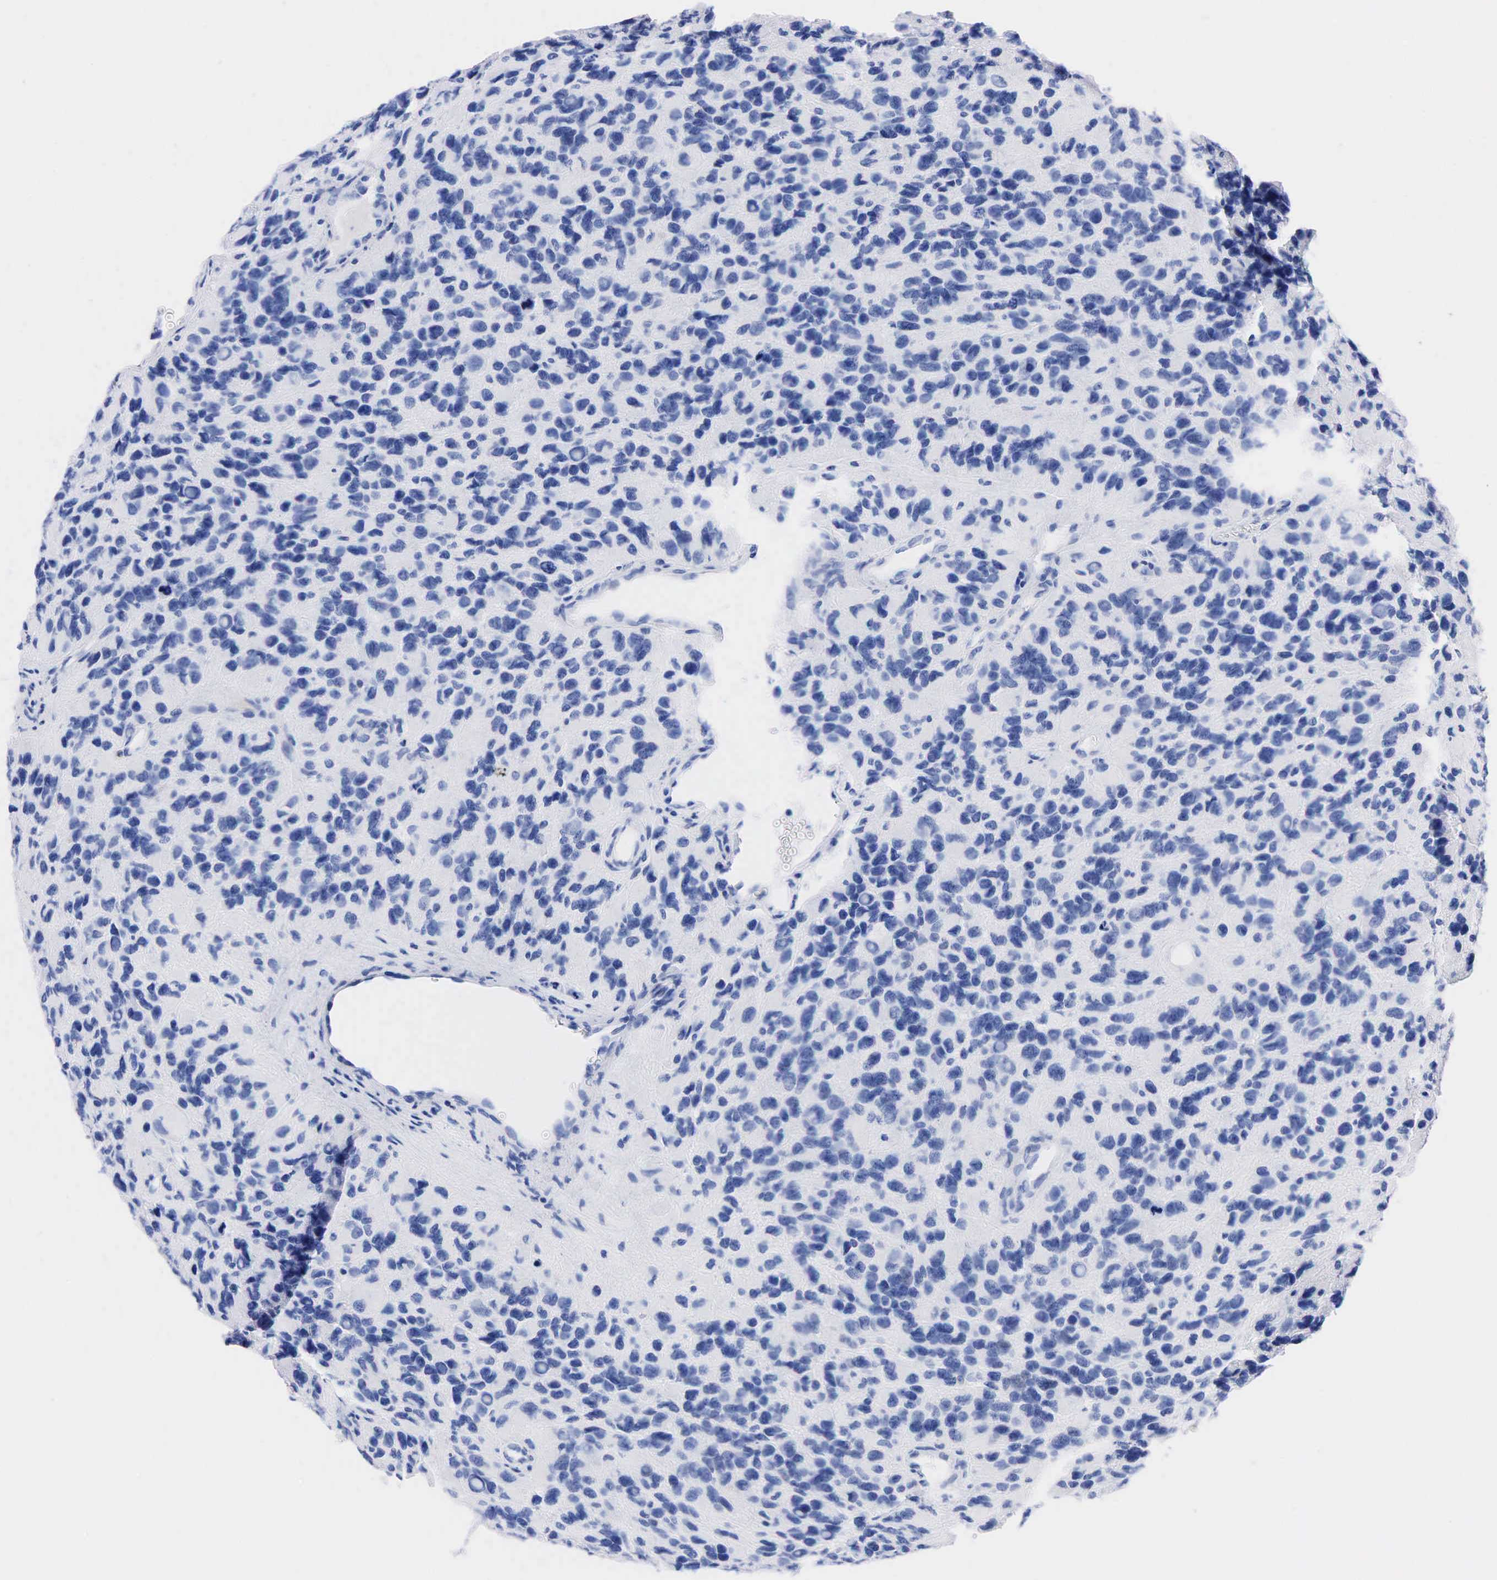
{"staining": {"intensity": "negative", "quantity": "none", "location": "none"}, "tissue": "glioma", "cell_type": "Tumor cells", "image_type": "cancer", "snomed": [{"axis": "morphology", "description": "Glioma, malignant, High grade"}, {"axis": "topography", "description": "Brain"}], "caption": "The micrograph reveals no staining of tumor cells in malignant glioma (high-grade).", "gene": "NKX2-1", "patient": {"sex": "male", "age": 77}}